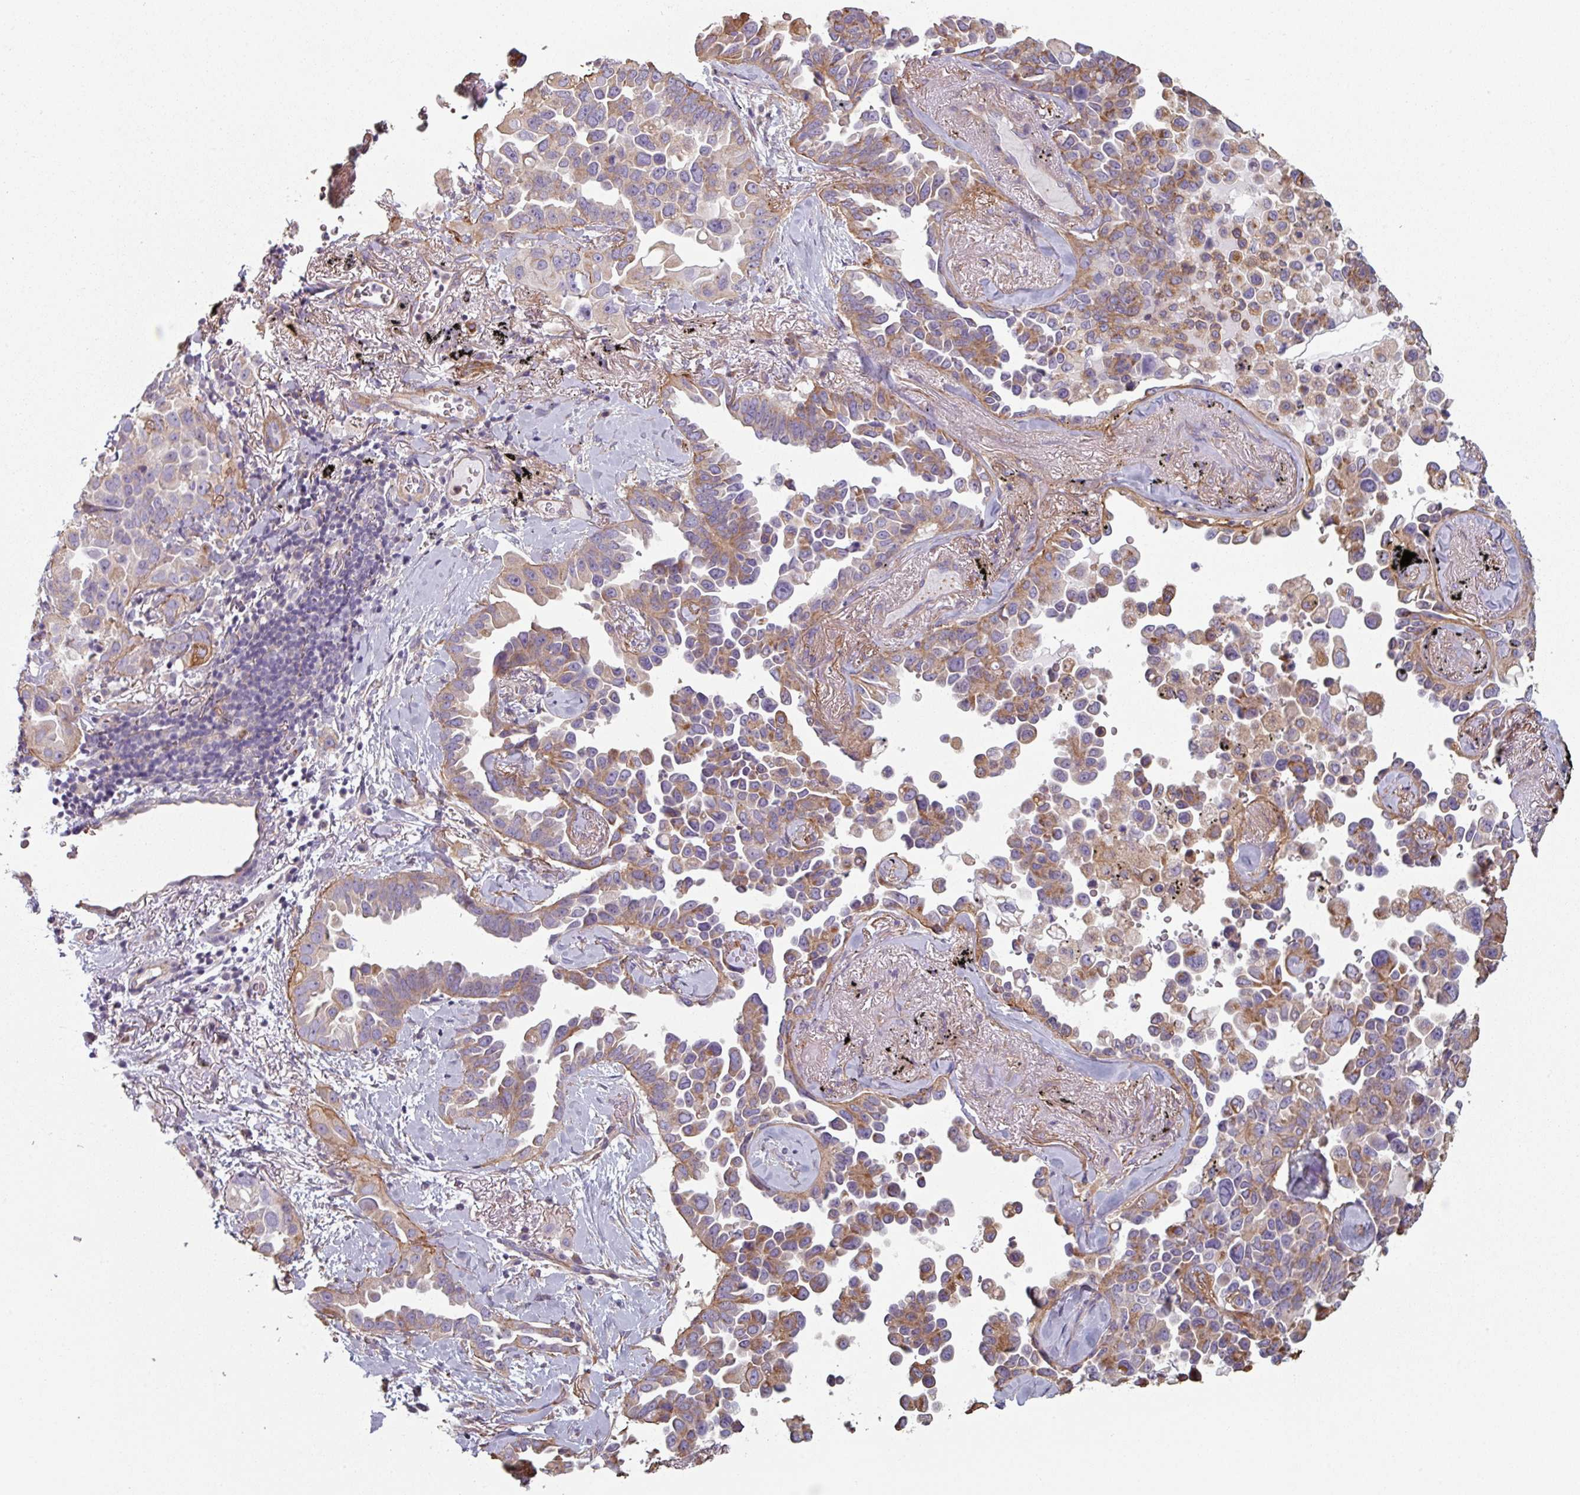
{"staining": {"intensity": "moderate", "quantity": "25%-75%", "location": "cytoplasmic/membranous"}, "tissue": "lung cancer", "cell_type": "Tumor cells", "image_type": "cancer", "snomed": [{"axis": "morphology", "description": "Adenocarcinoma, NOS"}, {"axis": "topography", "description": "Lung"}], "caption": "Lung cancer (adenocarcinoma) stained with a protein marker exhibits moderate staining in tumor cells.", "gene": "GSTA4", "patient": {"sex": "female", "age": 67}}